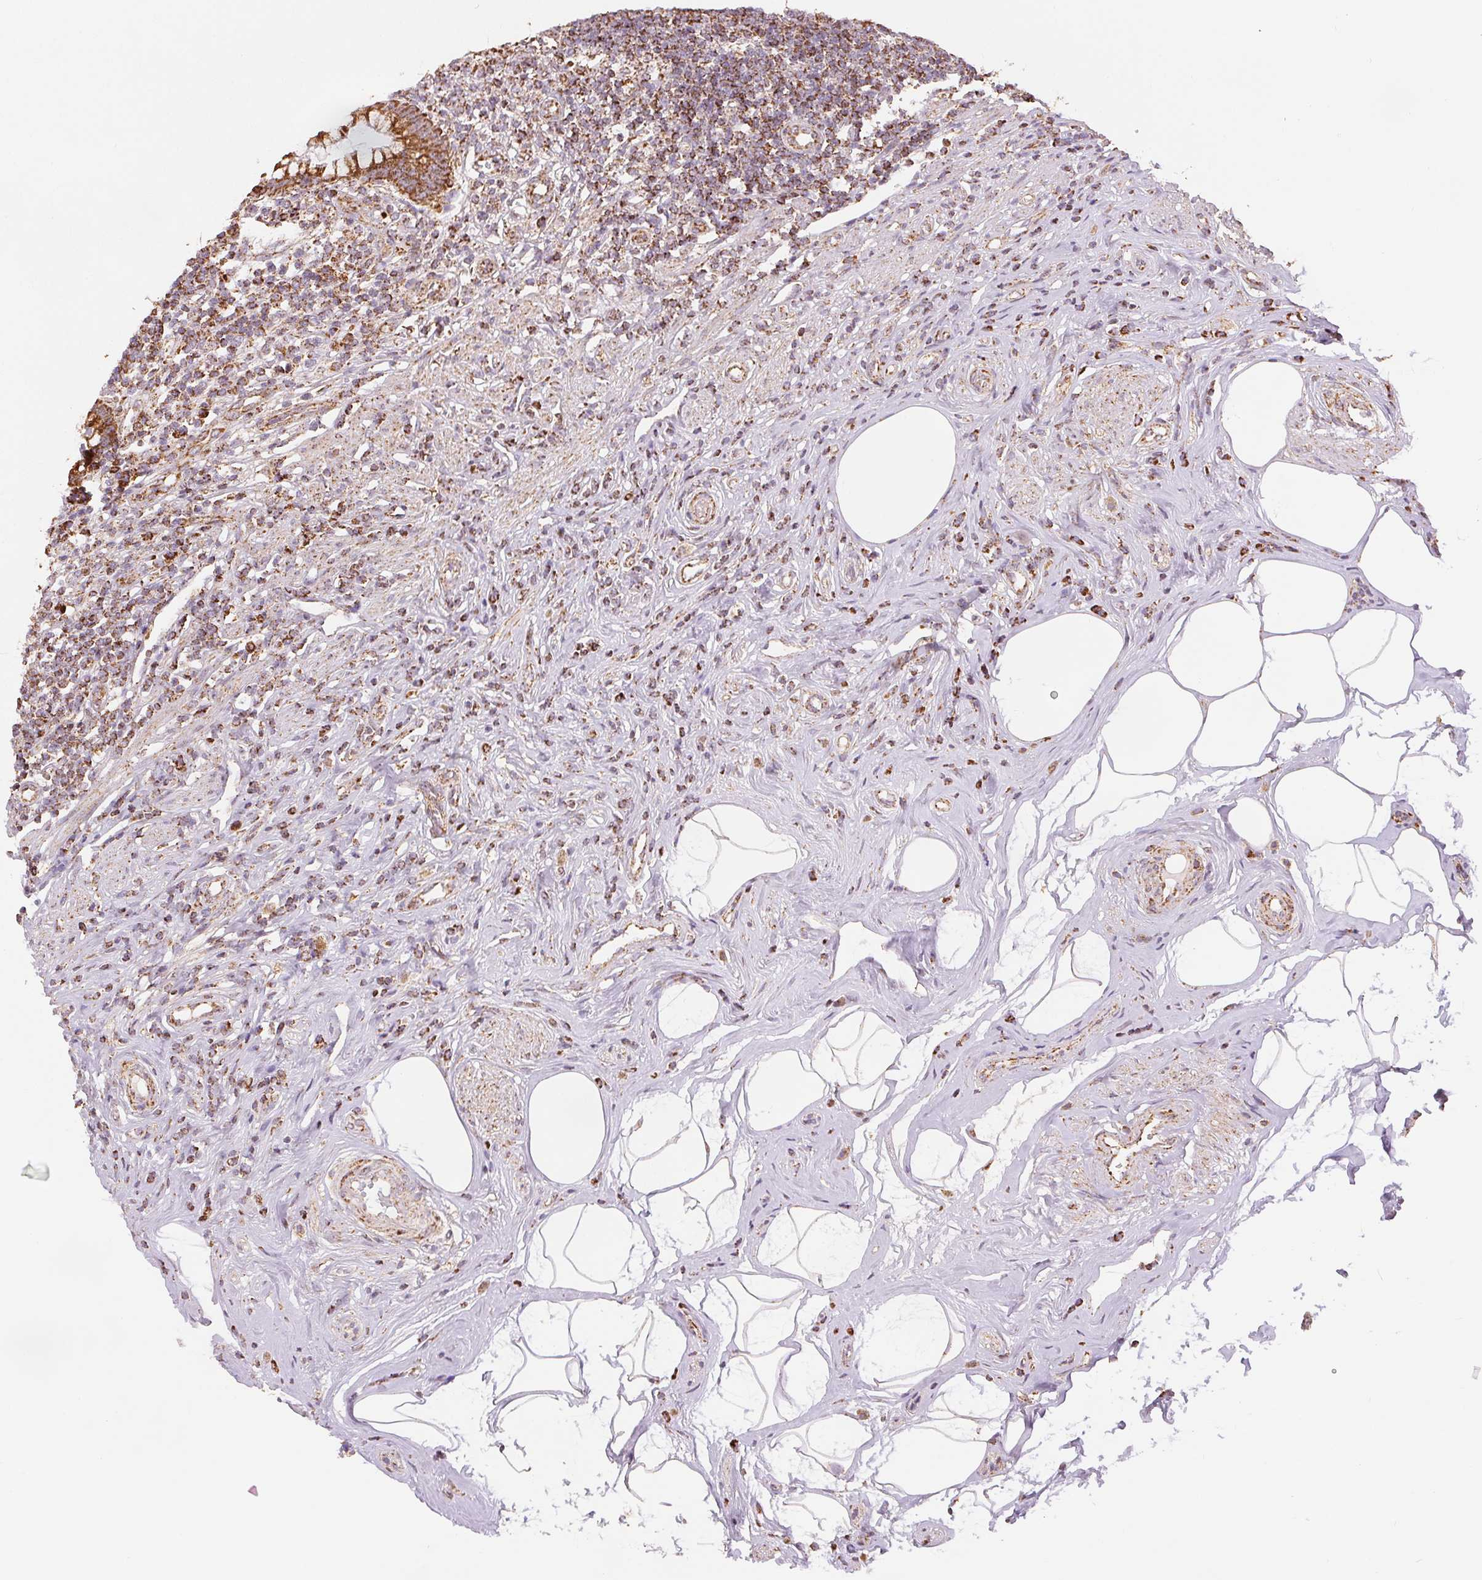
{"staining": {"intensity": "strong", "quantity": ">75%", "location": "cytoplasmic/membranous"}, "tissue": "appendix", "cell_type": "Glandular cells", "image_type": "normal", "snomed": [{"axis": "morphology", "description": "Normal tissue, NOS"}, {"axis": "topography", "description": "Appendix"}], "caption": "Glandular cells reveal high levels of strong cytoplasmic/membranous positivity in approximately >75% of cells in normal appendix.", "gene": "SDHB", "patient": {"sex": "female", "age": 56}}